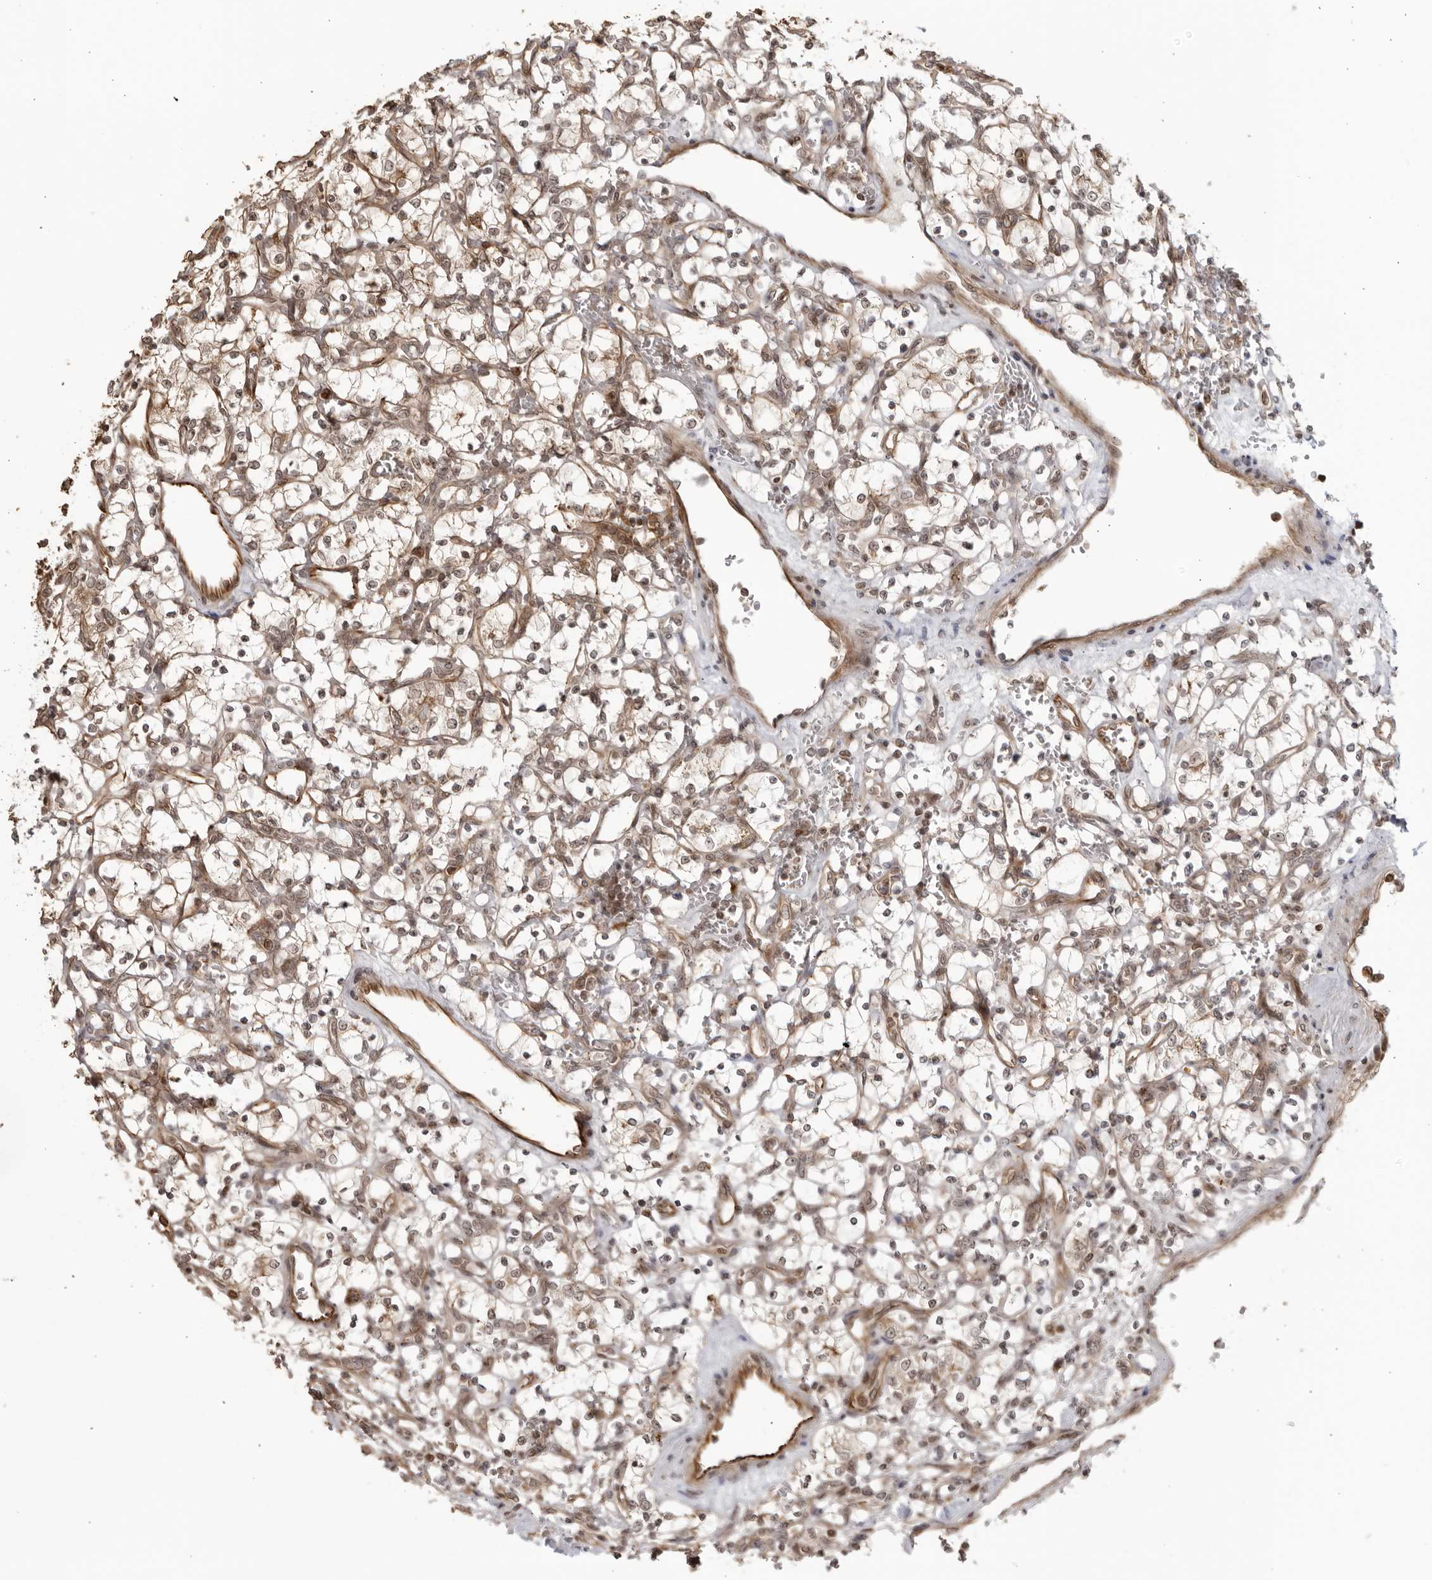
{"staining": {"intensity": "weak", "quantity": ">75%", "location": "cytoplasmic/membranous,nuclear"}, "tissue": "renal cancer", "cell_type": "Tumor cells", "image_type": "cancer", "snomed": [{"axis": "morphology", "description": "Adenocarcinoma, NOS"}, {"axis": "topography", "description": "Kidney"}], "caption": "Protein staining of renal adenocarcinoma tissue shows weak cytoplasmic/membranous and nuclear positivity in about >75% of tumor cells.", "gene": "TCF21", "patient": {"sex": "female", "age": 69}}